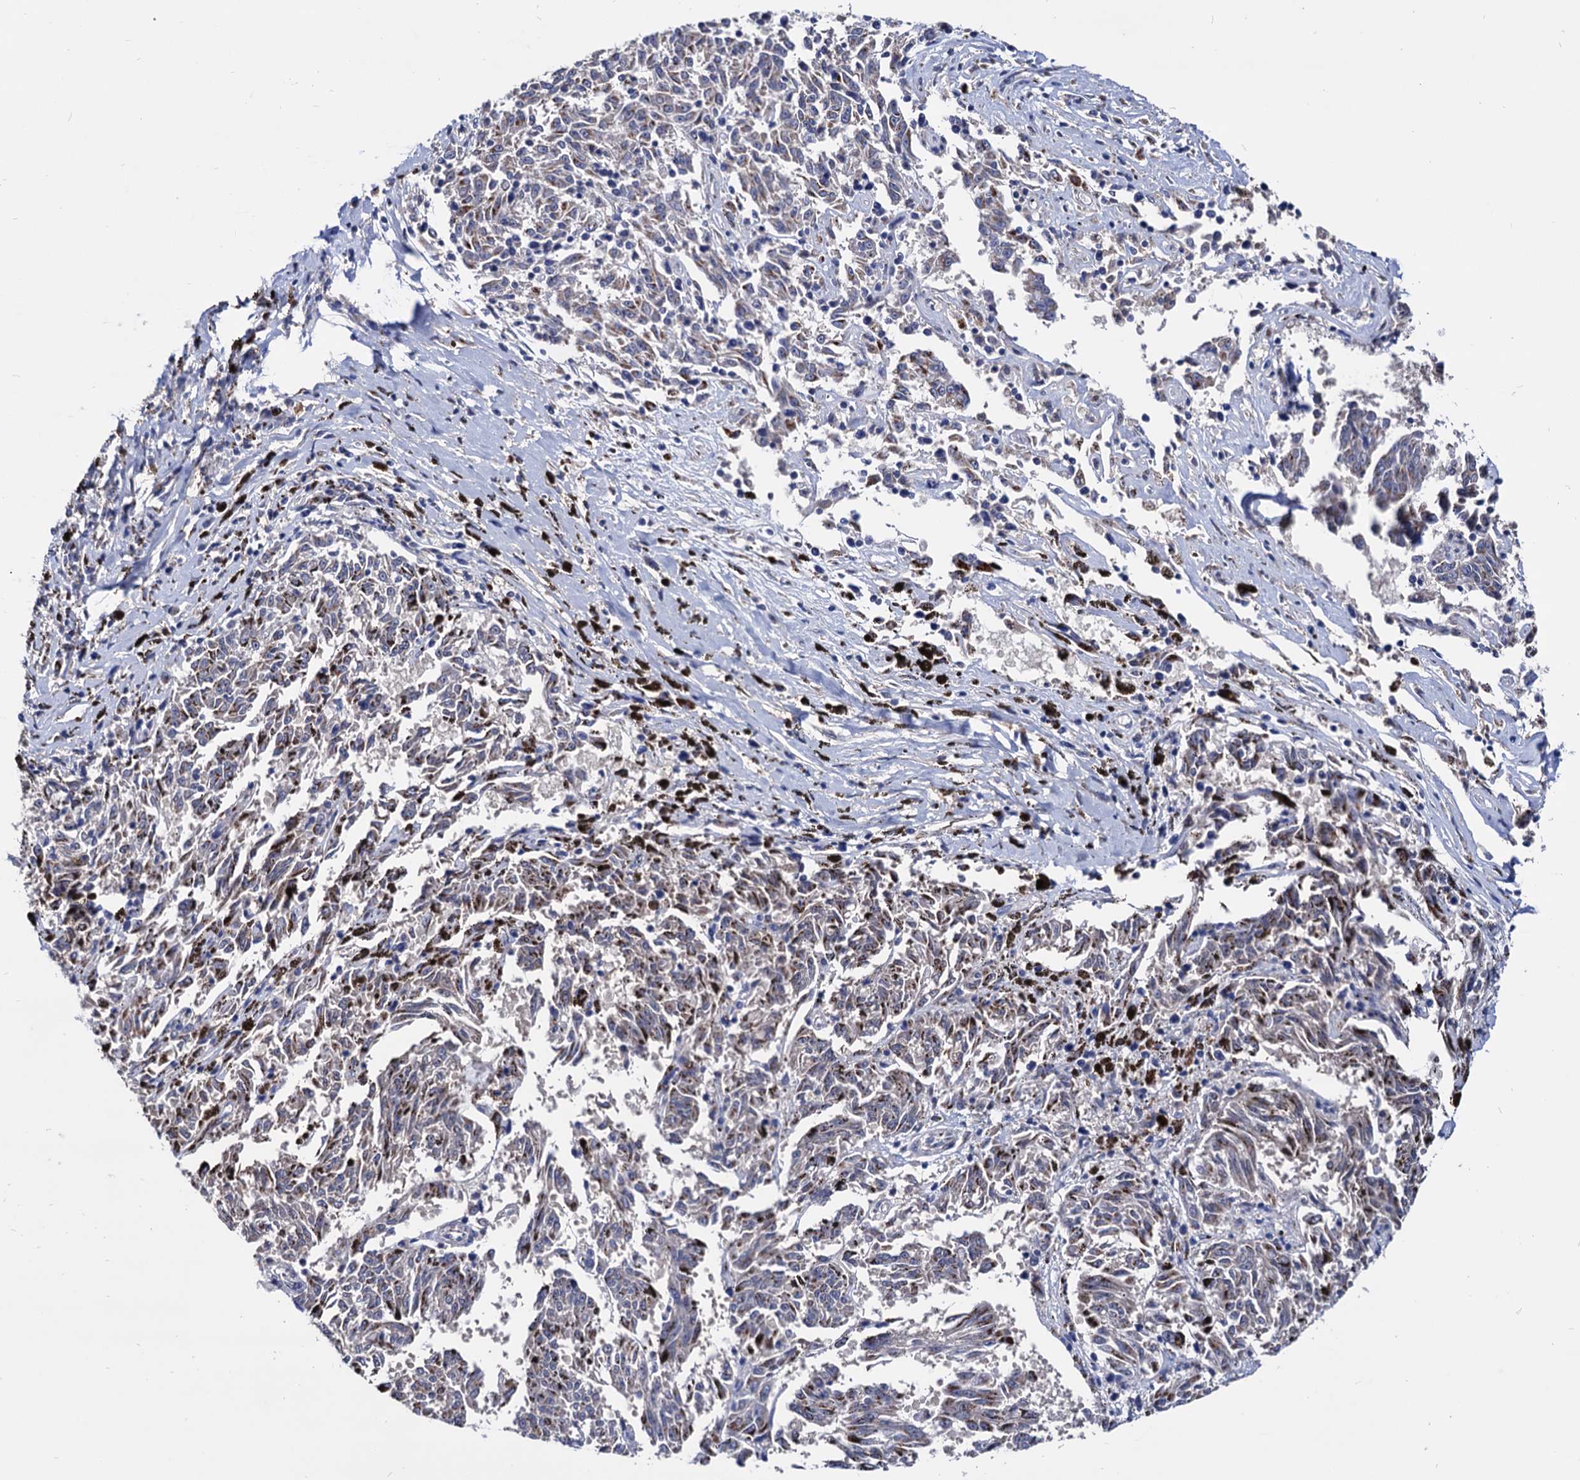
{"staining": {"intensity": "strong", "quantity": "<25%", "location": "cytoplasmic/membranous"}, "tissue": "melanoma", "cell_type": "Tumor cells", "image_type": "cancer", "snomed": [{"axis": "morphology", "description": "Malignant melanoma, NOS"}, {"axis": "topography", "description": "Skin"}], "caption": "Melanoma was stained to show a protein in brown. There is medium levels of strong cytoplasmic/membranous positivity in about <25% of tumor cells.", "gene": "ESD", "patient": {"sex": "female", "age": 72}}